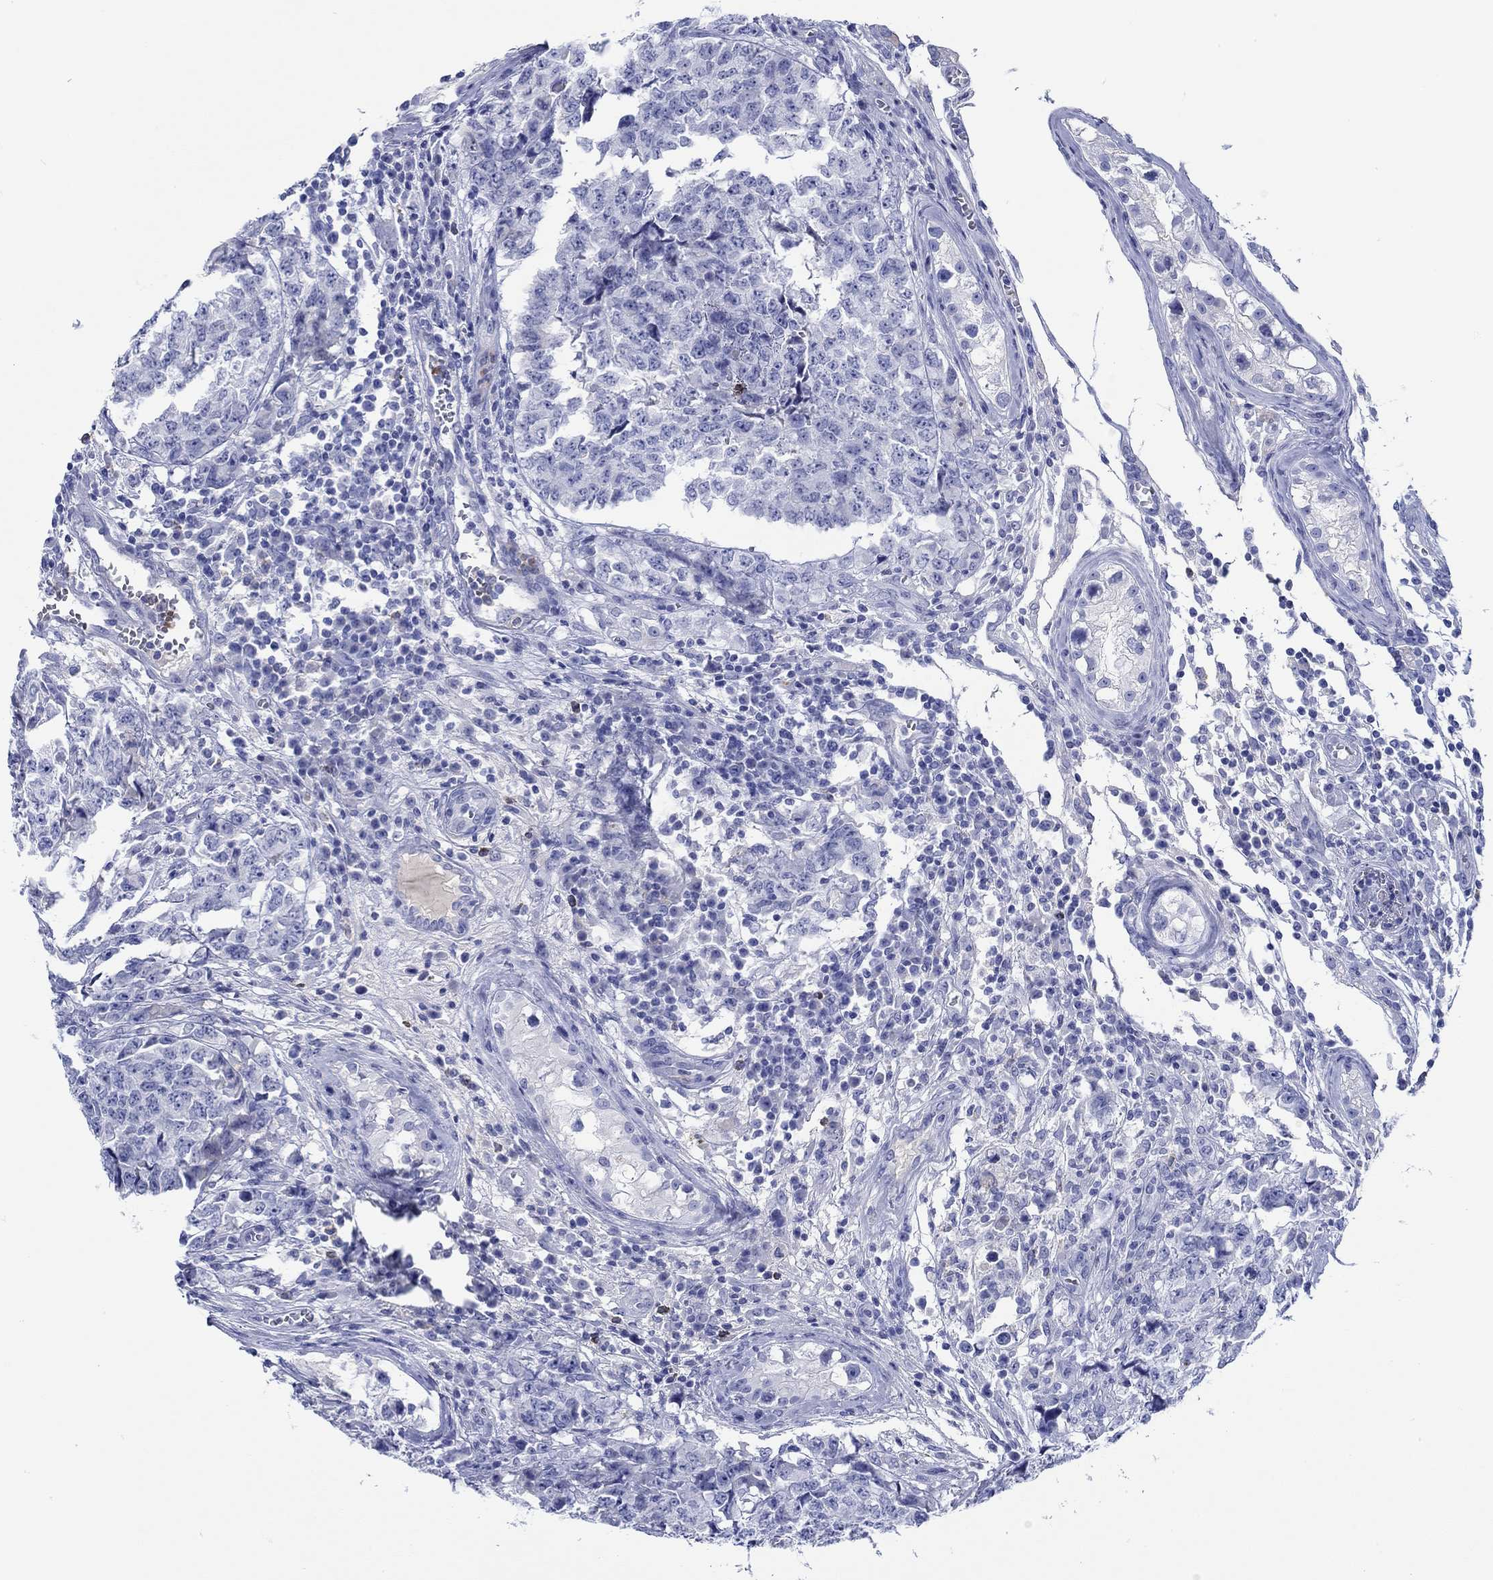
{"staining": {"intensity": "negative", "quantity": "none", "location": "none"}, "tissue": "testis cancer", "cell_type": "Tumor cells", "image_type": "cancer", "snomed": [{"axis": "morphology", "description": "Carcinoma, Embryonal, NOS"}, {"axis": "topography", "description": "Testis"}], "caption": "Tumor cells show no significant staining in embryonal carcinoma (testis).", "gene": "EPX", "patient": {"sex": "male", "age": 23}}